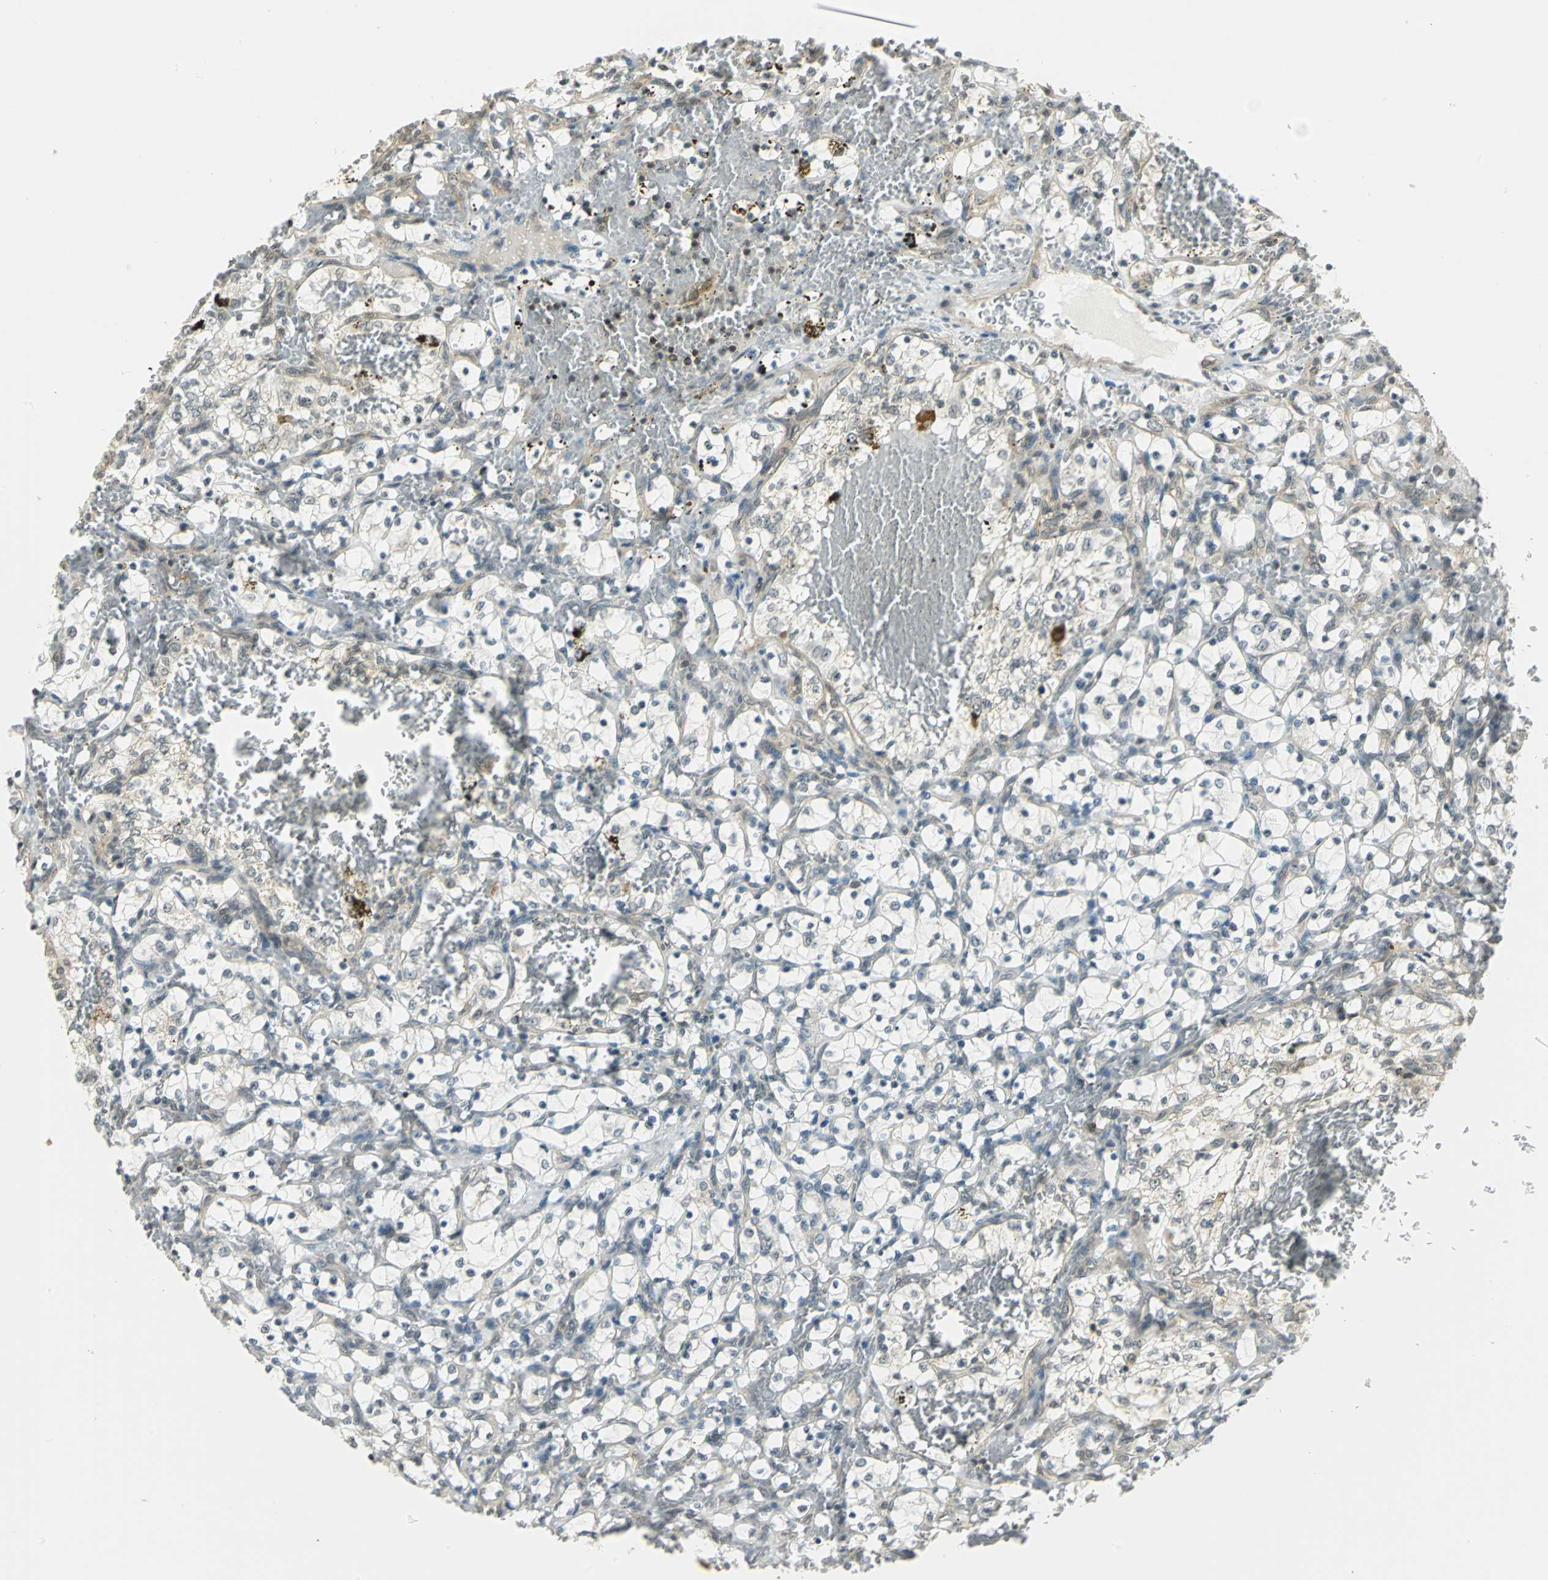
{"staining": {"intensity": "negative", "quantity": "none", "location": "none"}, "tissue": "renal cancer", "cell_type": "Tumor cells", "image_type": "cancer", "snomed": [{"axis": "morphology", "description": "Adenocarcinoma, NOS"}, {"axis": "topography", "description": "Kidney"}], "caption": "The IHC photomicrograph has no significant staining in tumor cells of renal cancer tissue.", "gene": "CDC34", "patient": {"sex": "female", "age": 69}}